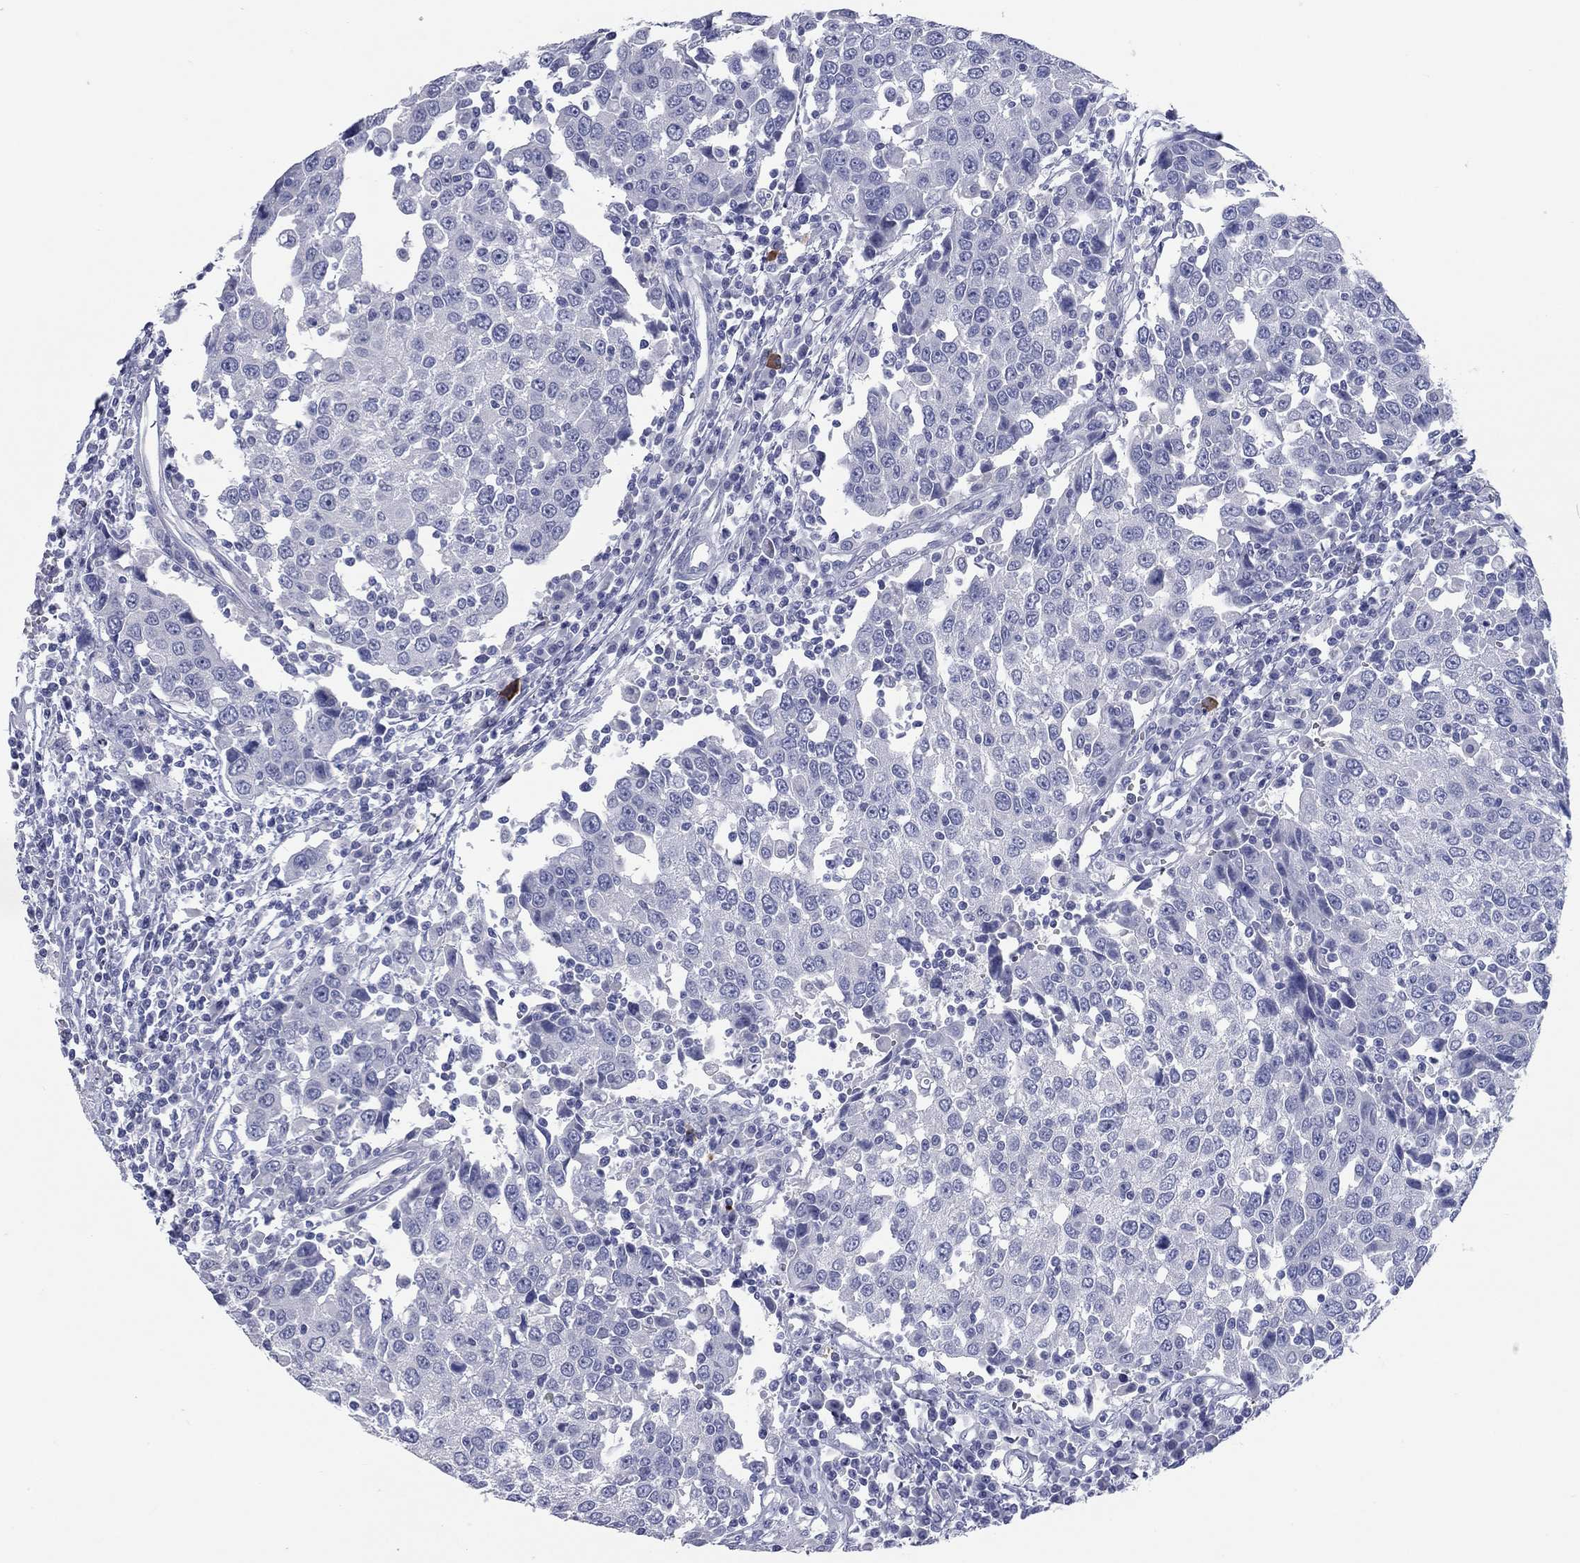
{"staining": {"intensity": "negative", "quantity": "none", "location": "none"}, "tissue": "urothelial cancer", "cell_type": "Tumor cells", "image_type": "cancer", "snomed": [{"axis": "morphology", "description": "Urothelial carcinoma, High grade"}, {"axis": "topography", "description": "Urinary bladder"}], "caption": "Immunohistochemistry (IHC) photomicrograph of neoplastic tissue: urothelial cancer stained with DAB (3,3'-diaminobenzidine) shows no significant protein positivity in tumor cells.", "gene": "KIRREL2", "patient": {"sex": "female", "age": 85}}